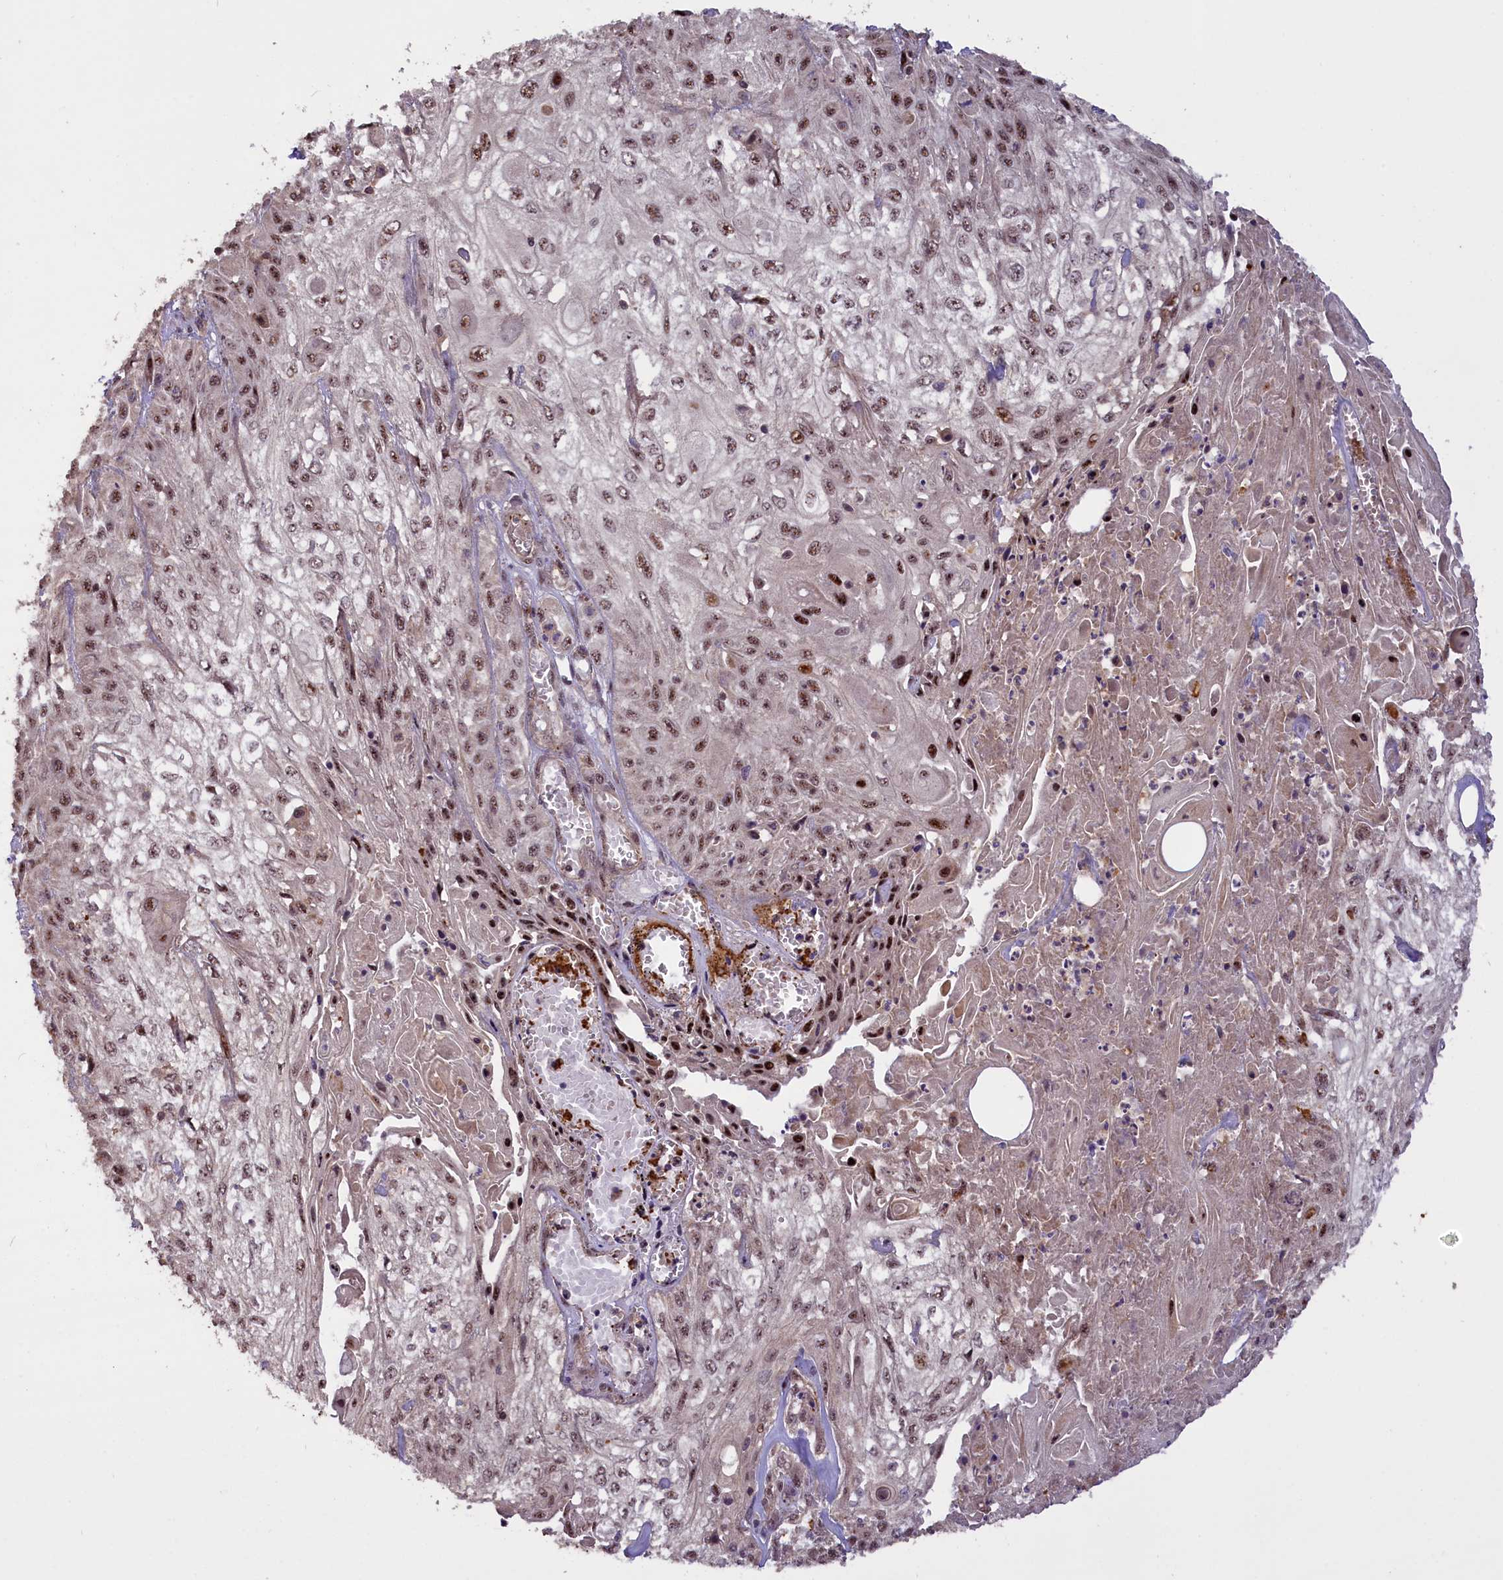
{"staining": {"intensity": "moderate", "quantity": ">75%", "location": "nuclear"}, "tissue": "skin cancer", "cell_type": "Tumor cells", "image_type": "cancer", "snomed": [{"axis": "morphology", "description": "Squamous cell carcinoma, NOS"}, {"axis": "morphology", "description": "Squamous cell carcinoma, metastatic, NOS"}, {"axis": "topography", "description": "Skin"}, {"axis": "topography", "description": "Lymph node"}], "caption": "Human skin squamous cell carcinoma stained for a protein (brown) shows moderate nuclear positive expression in approximately >75% of tumor cells.", "gene": "FUZ", "patient": {"sex": "male", "age": 75}}